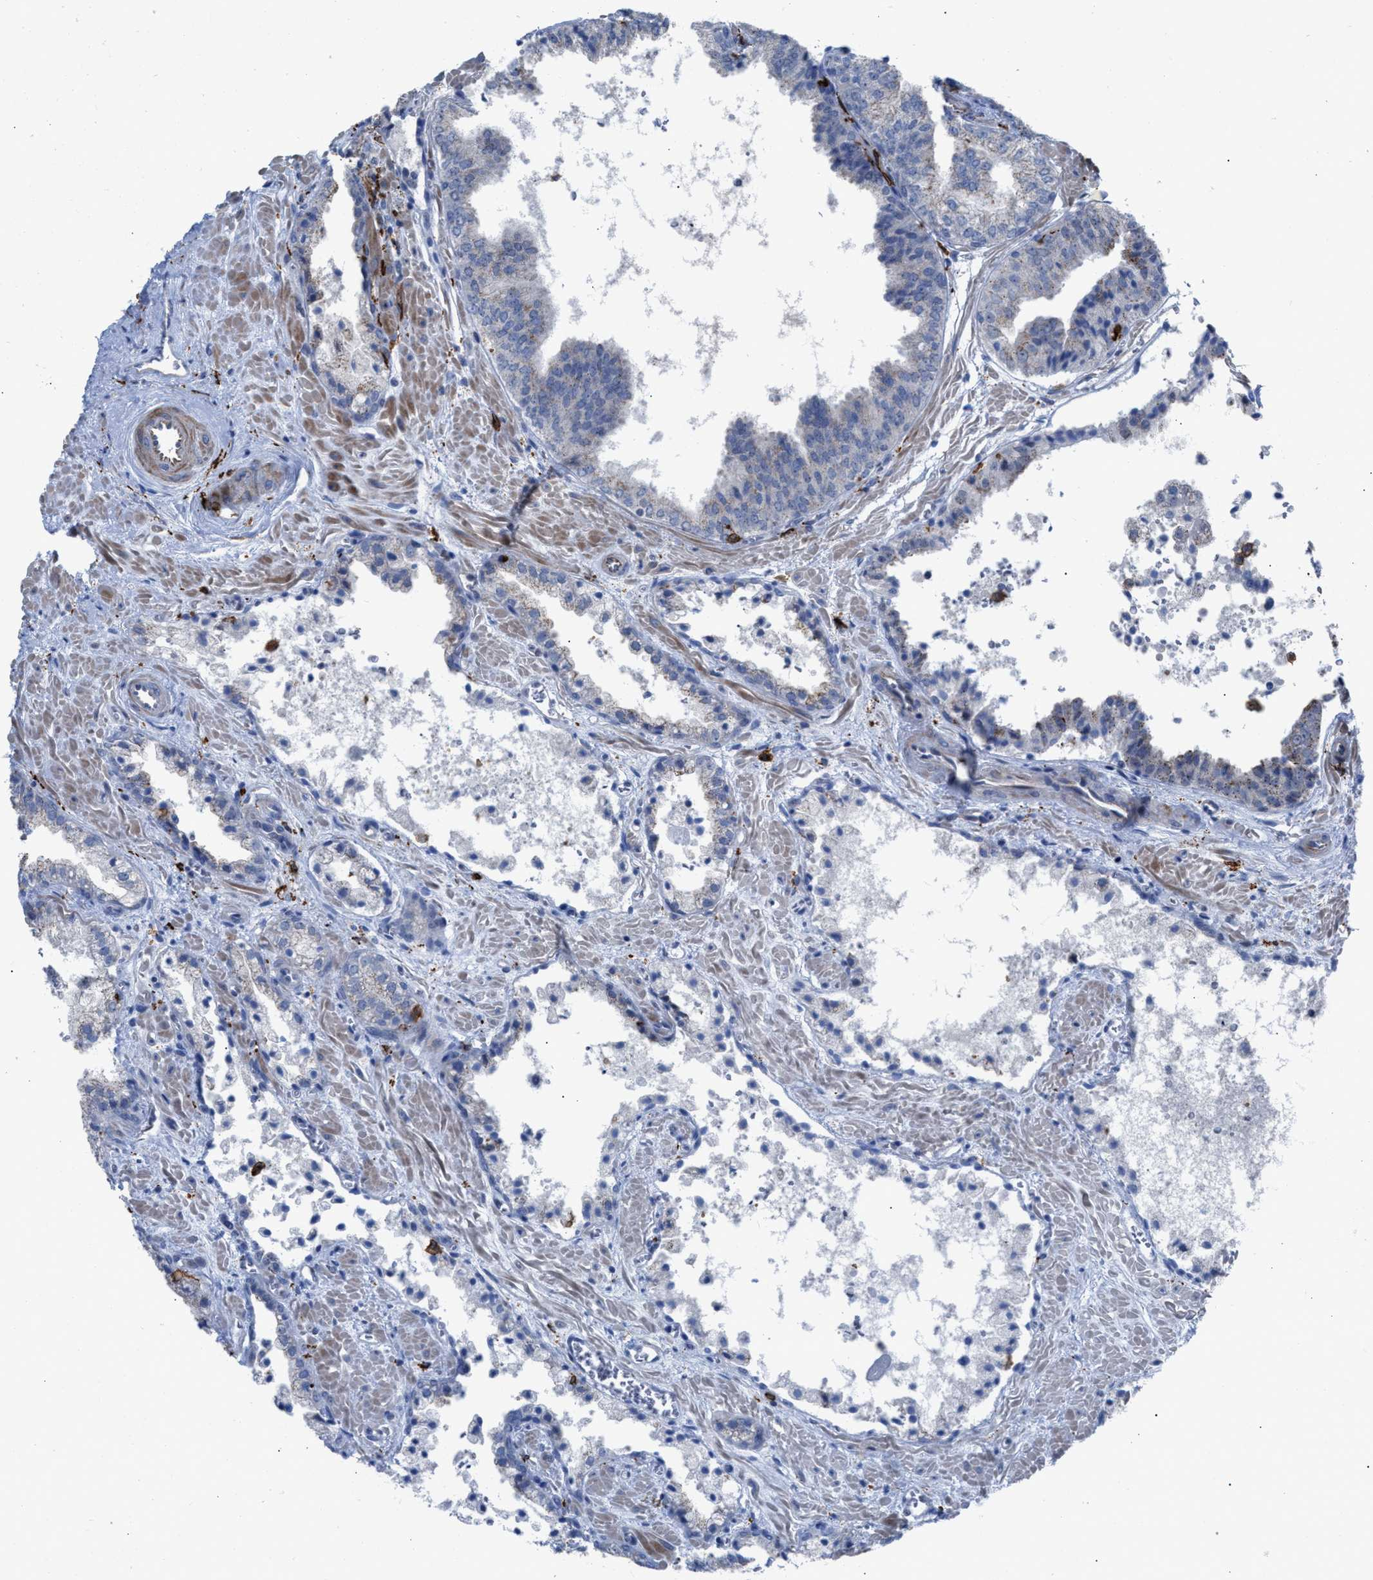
{"staining": {"intensity": "negative", "quantity": "none", "location": "none"}, "tissue": "prostate cancer", "cell_type": "Tumor cells", "image_type": "cancer", "snomed": [{"axis": "morphology", "description": "Adenocarcinoma, Low grade"}, {"axis": "topography", "description": "Prostate"}], "caption": "Immunohistochemical staining of prostate cancer (adenocarcinoma (low-grade)) exhibits no significant expression in tumor cells.", "gene": "SLC47A1", "patient": {"sex": "male", "age": 71}}